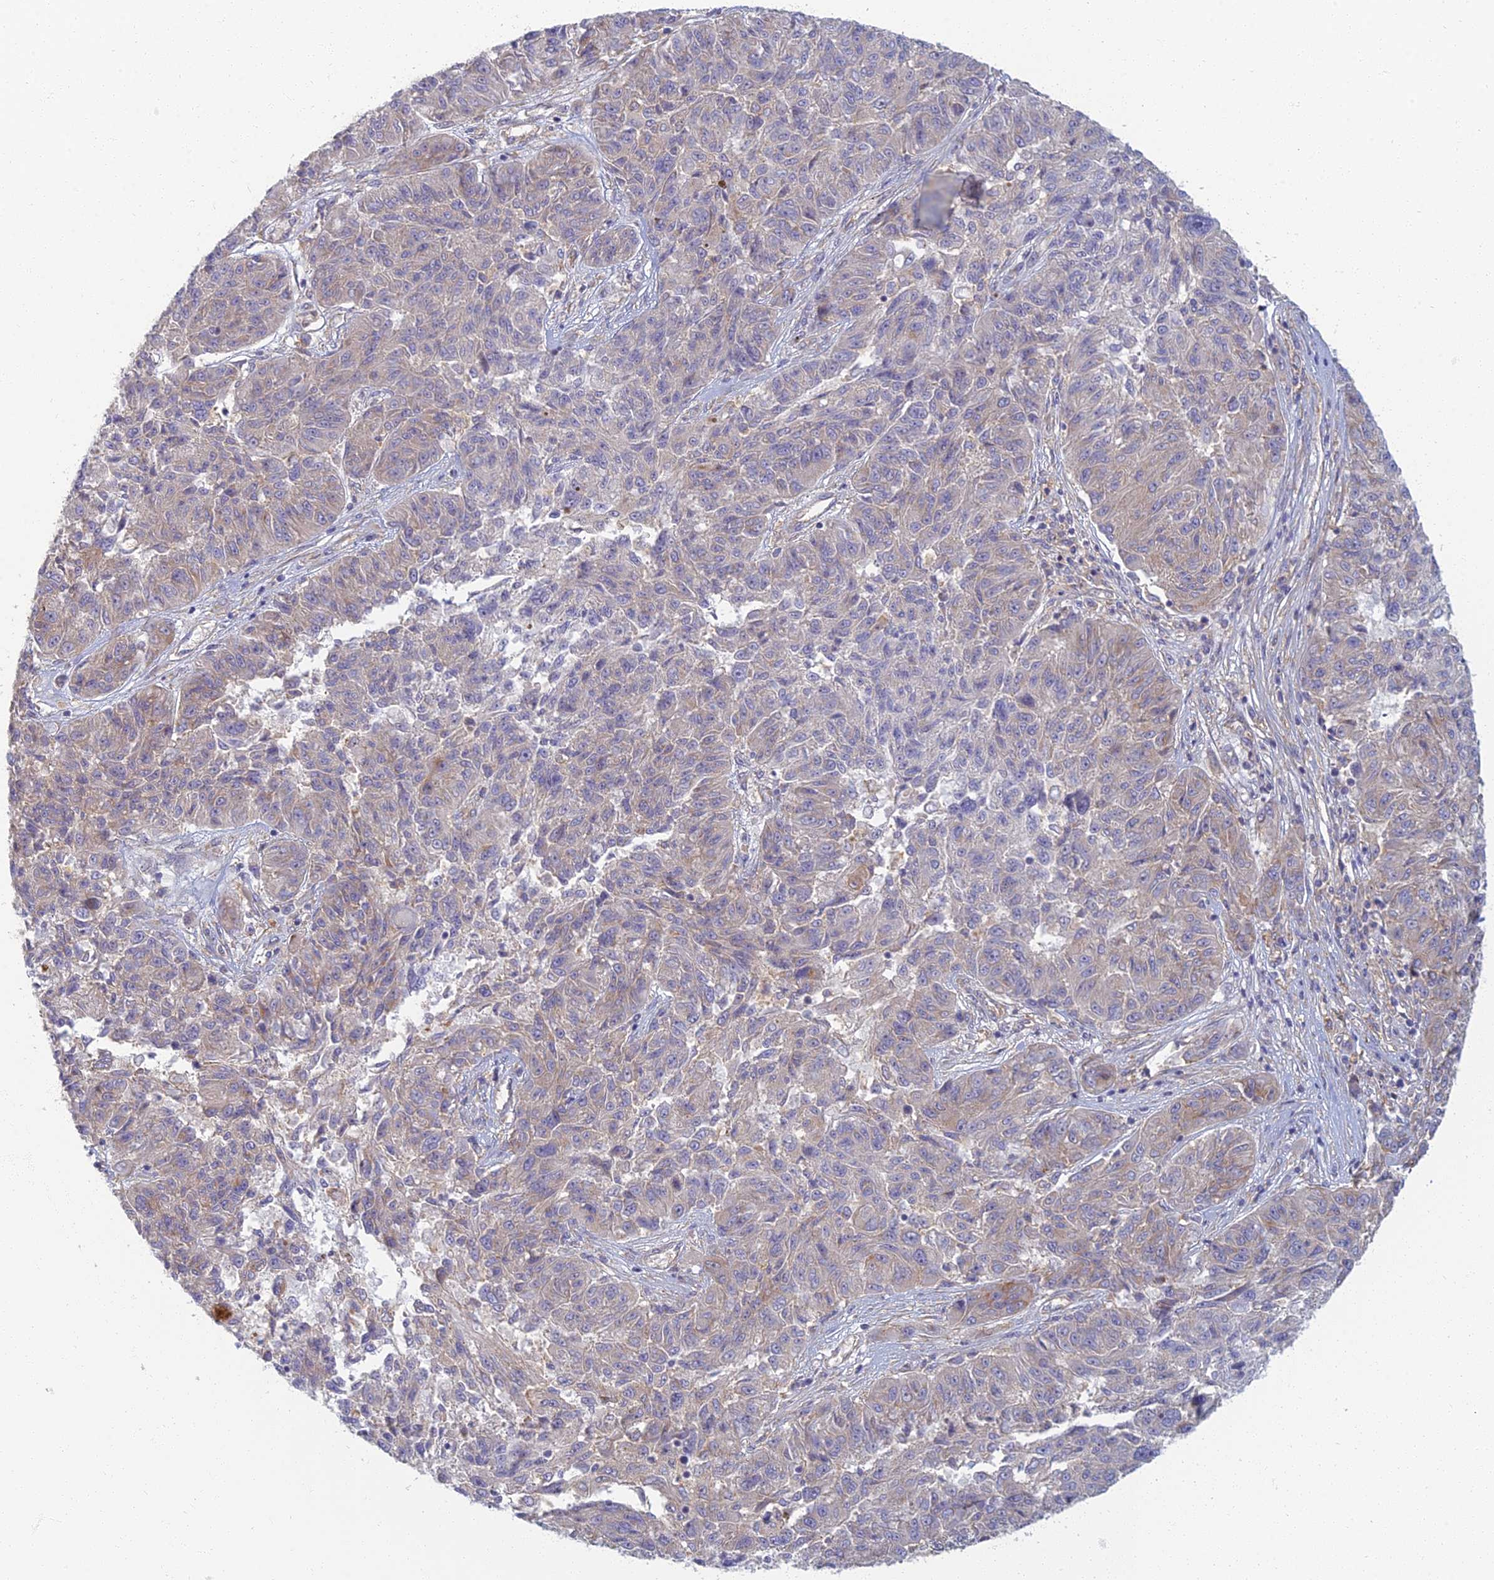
{"staining": {"intensity": "weak", "quantity": "<25%", "location": "cytoplasmic/membranous"}, "tissue": "melanoma", "cell_type": "Tumor cells", "image_type": "cancer", "snomed": [{"axis": "morphology", "description": "Malignant melanoma, NOS"}, {"axis": "topography", "description": "Skin"}], "caption": "Immunohistochemistry of human melanoma demonstrates no positivity in tumor cells. The staining is performed using DAB (3,3'-diaminobenzidine) brown chromogen with nuclei counter-stained in using hematoxylin.", "gene": "PROX2", "patient": {"sex": "male", "age": 53}}